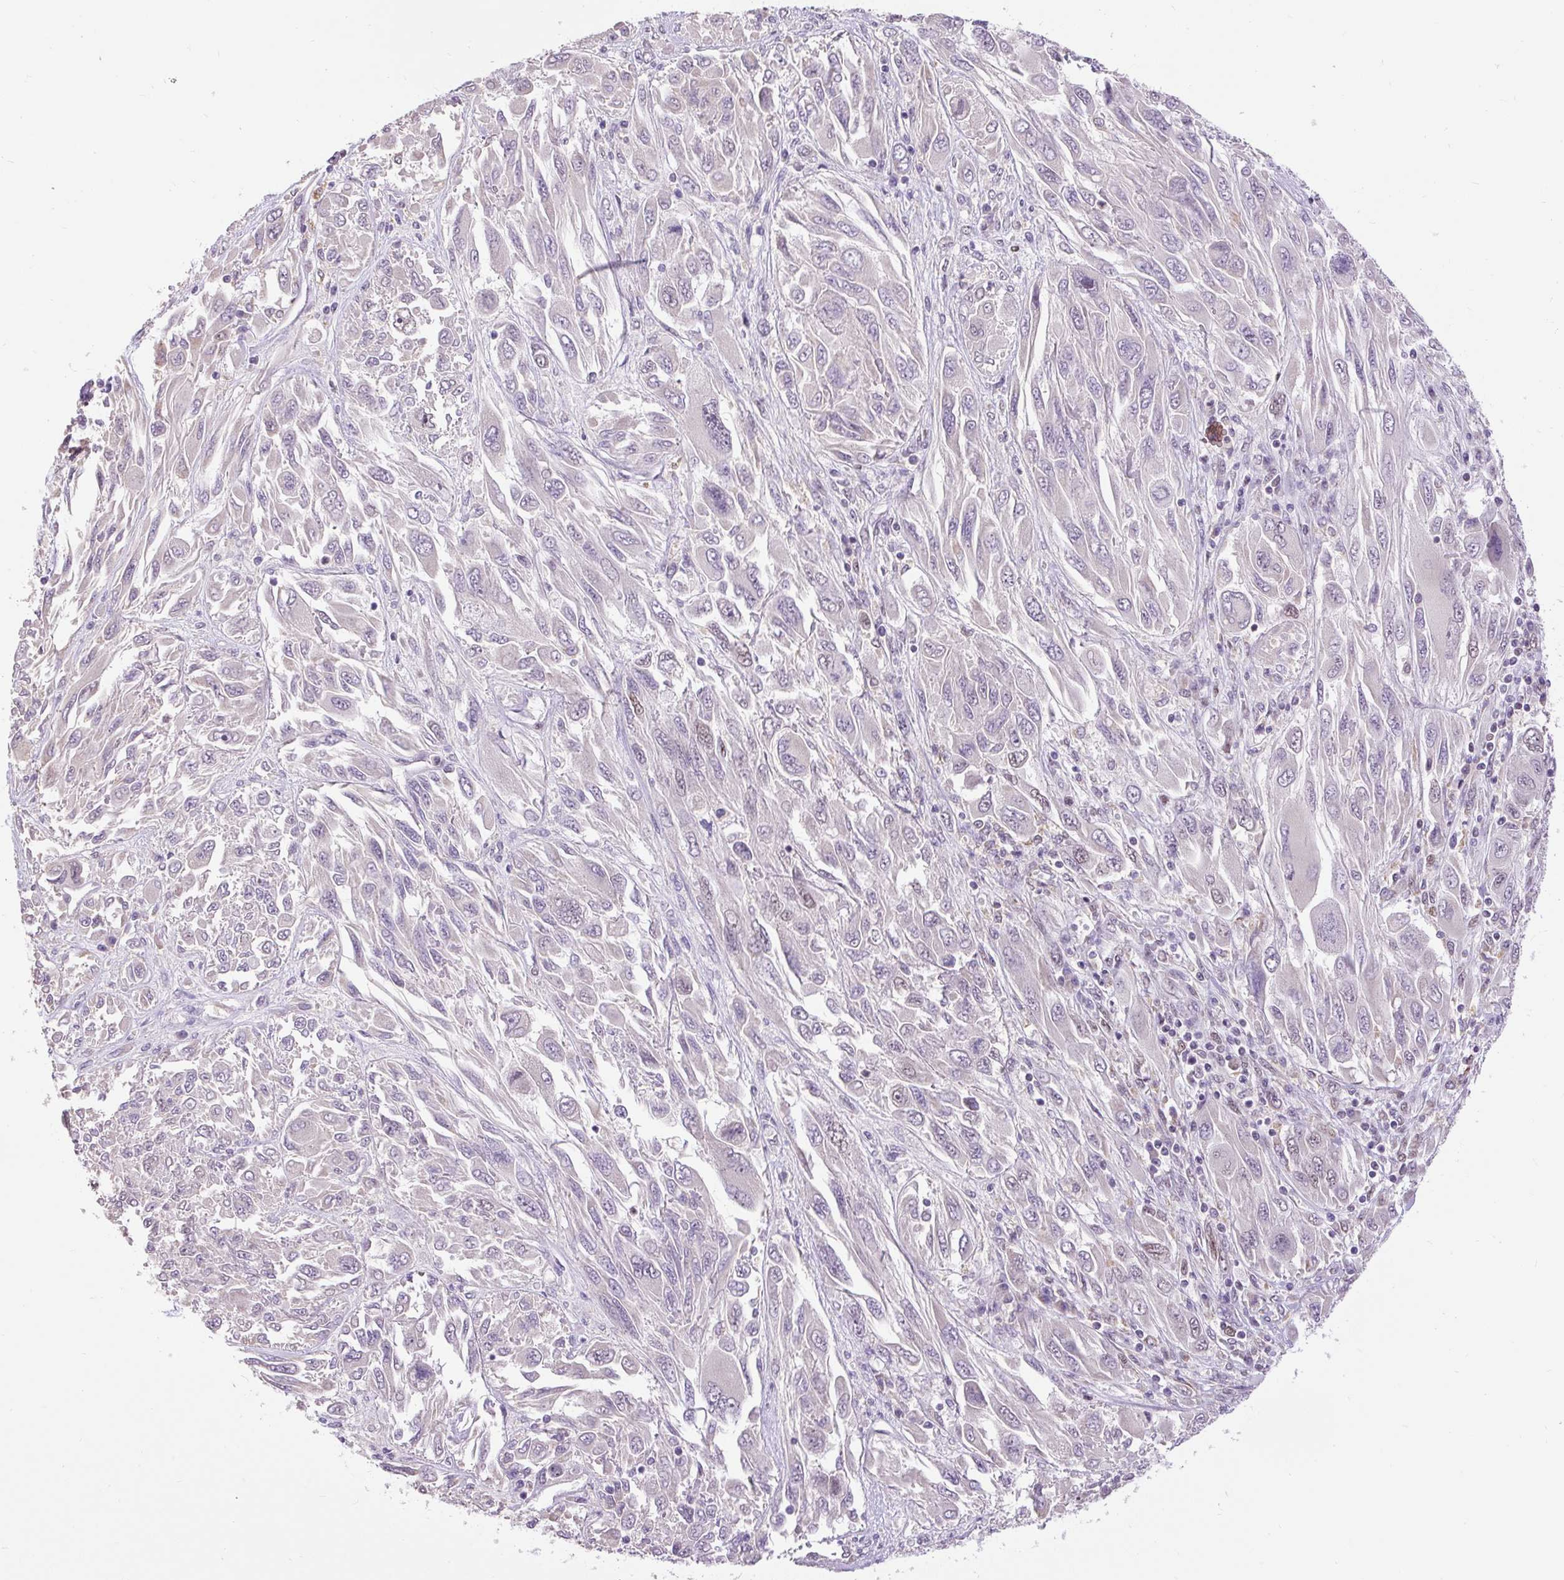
{"staining": {"intensity": "weak", "quantity": "<25%", "location": "nuclear"}, "tissue": "melanoma", "cell_type": "Tumor cells", "image_type": "cancer", "snomed": [{"axis": "morphology", "description": "Malignant melanoma, NOS"}, {"axis": "topography", "description": "Skin"}], "caption": "This is an immunohistochemistry (IHC) photomicrograph of human malignant melanoma. There is no expression in tumor cells.", "gene": "ZNF672", "patient": {"sex": "female", "age": 91}}